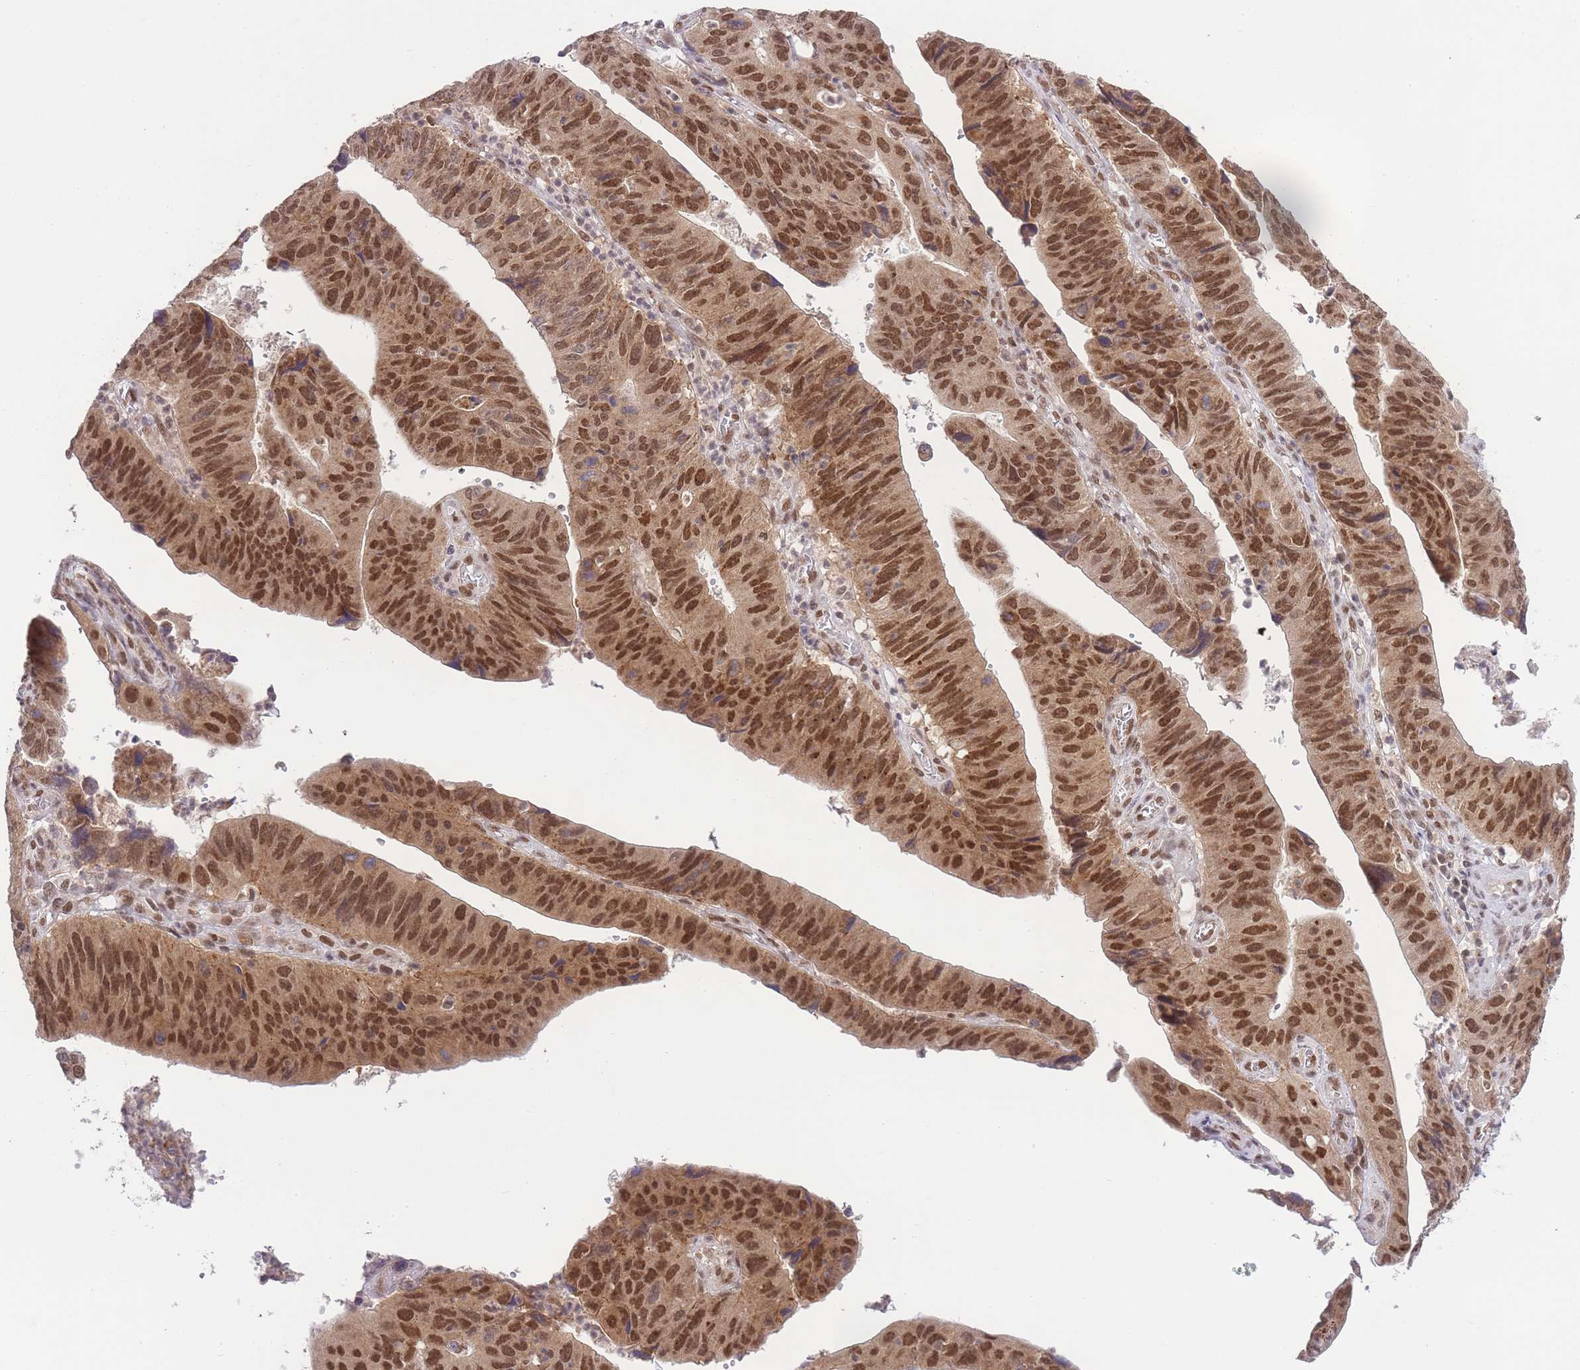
{"staining": {"intensity": "moderate", "quantity": ">75%", "location": "cytoplasmic/membranous,nuclear"}, "tissue": "stomach cancer", "cell_type": "Tumor cells", "image_type": "cancer", "snomed": [{"axis": "morphology", "description": "Adenocarcinoma, NOS"}, {"axis": "topography", "description": "Stomach"}], "caption": "Protein expression analysis of human adenocarcinoma (stomach) reveals moderate cytoplasmic/membranous and nuclear positivity in approximately >75% of tumor cells.", "gene": "TMED3", "patient": {"sex": "male", "age": 59}}